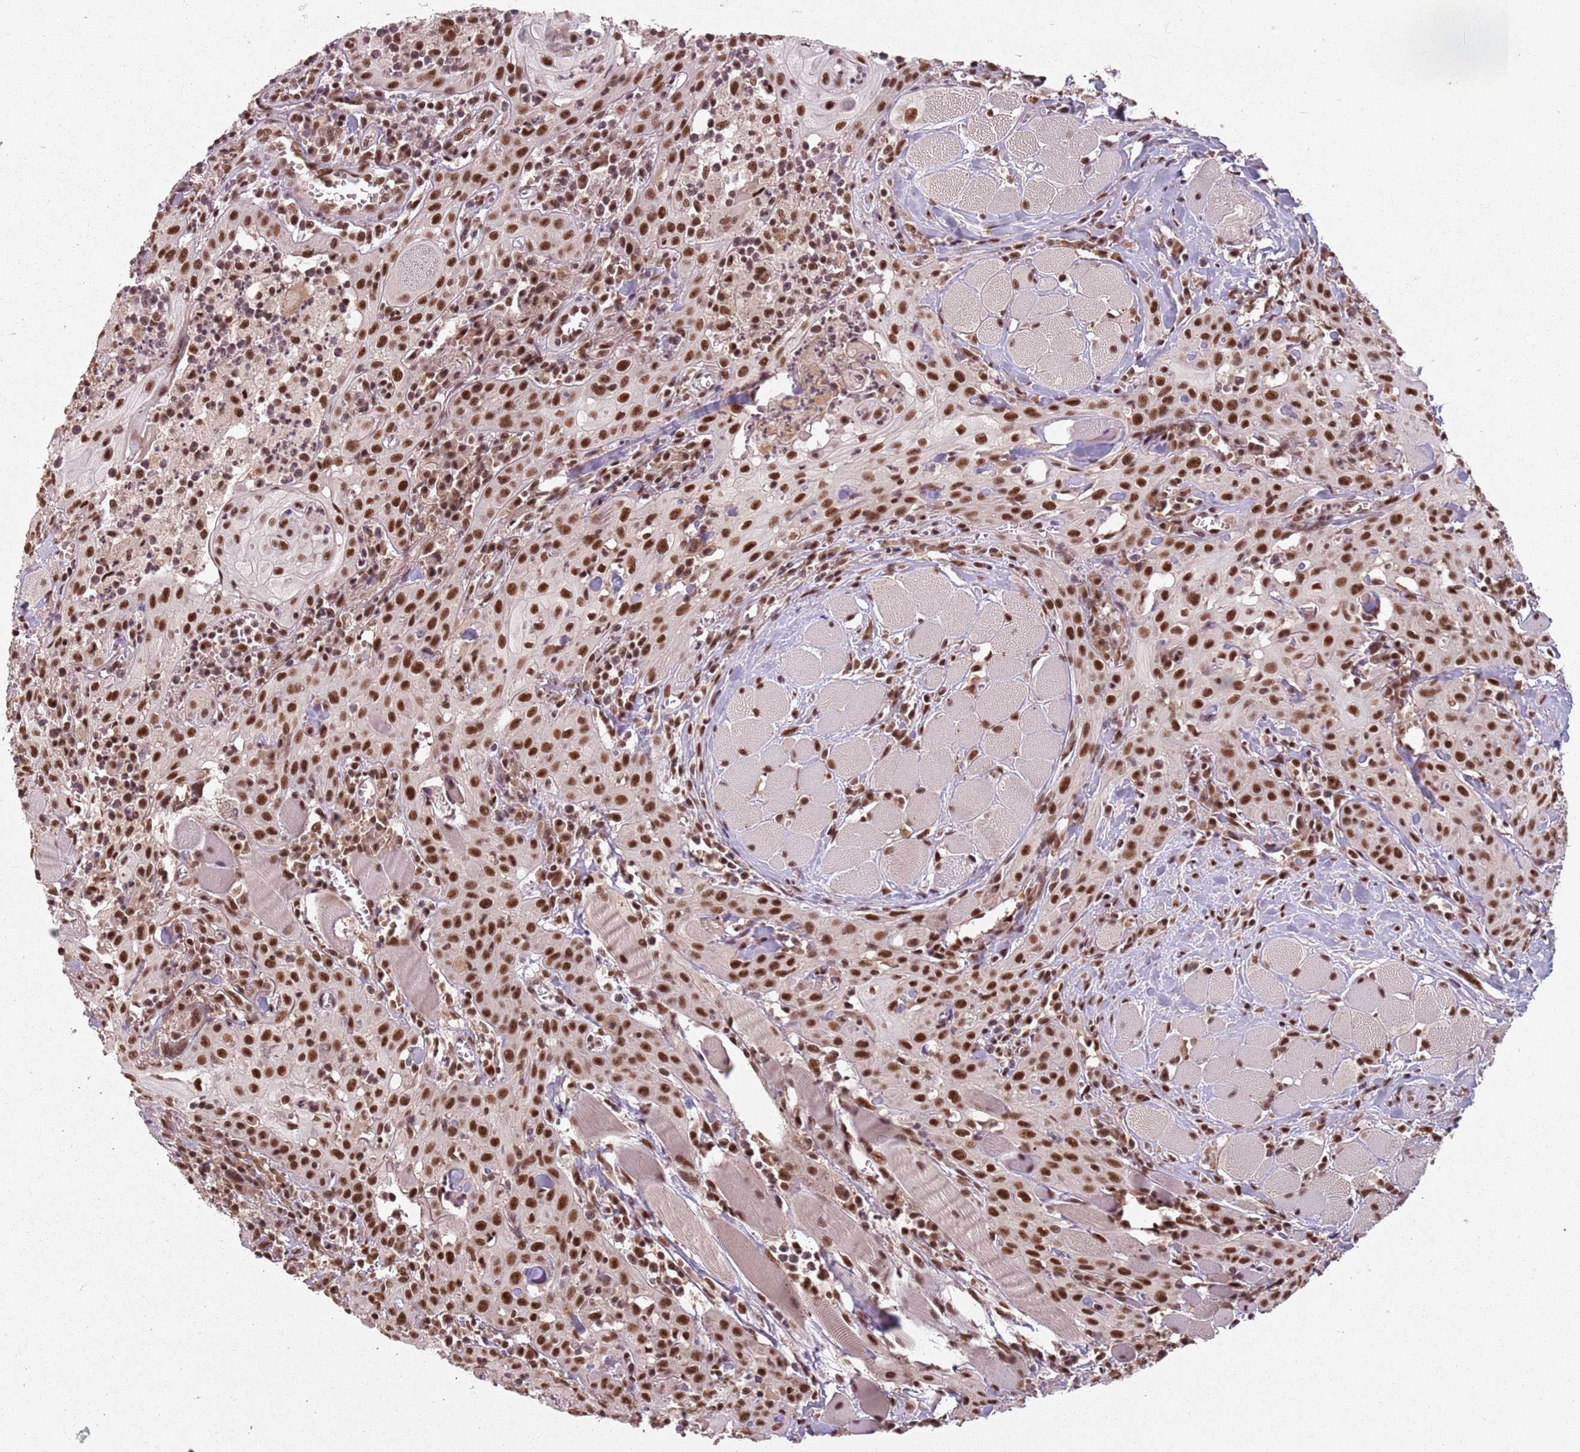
{"staining": {"intensity": "strong", "quantity": ">75%", "location": "nuclear"}, "tissue": "head and neck cancer", "cell_type": "Tumor cells", "image_type": "cancer", "snomed": [{"axis": "morphology", "description": "Squamous cell carcinoma, NOS"}, {"axis": "topography", "description": "Oral tissue"}, {"axis": "topography", "description": "Head-Neck"}], "caption": "Immunohistochemical staining of human head and neck cancer (squamous cell carcinoma) exhibits high levels of strong nuclear protein staining in approximately >75% of tumor cells.", "gene": "NCBP1", "patient": {"sex": "female", "age": 70}}